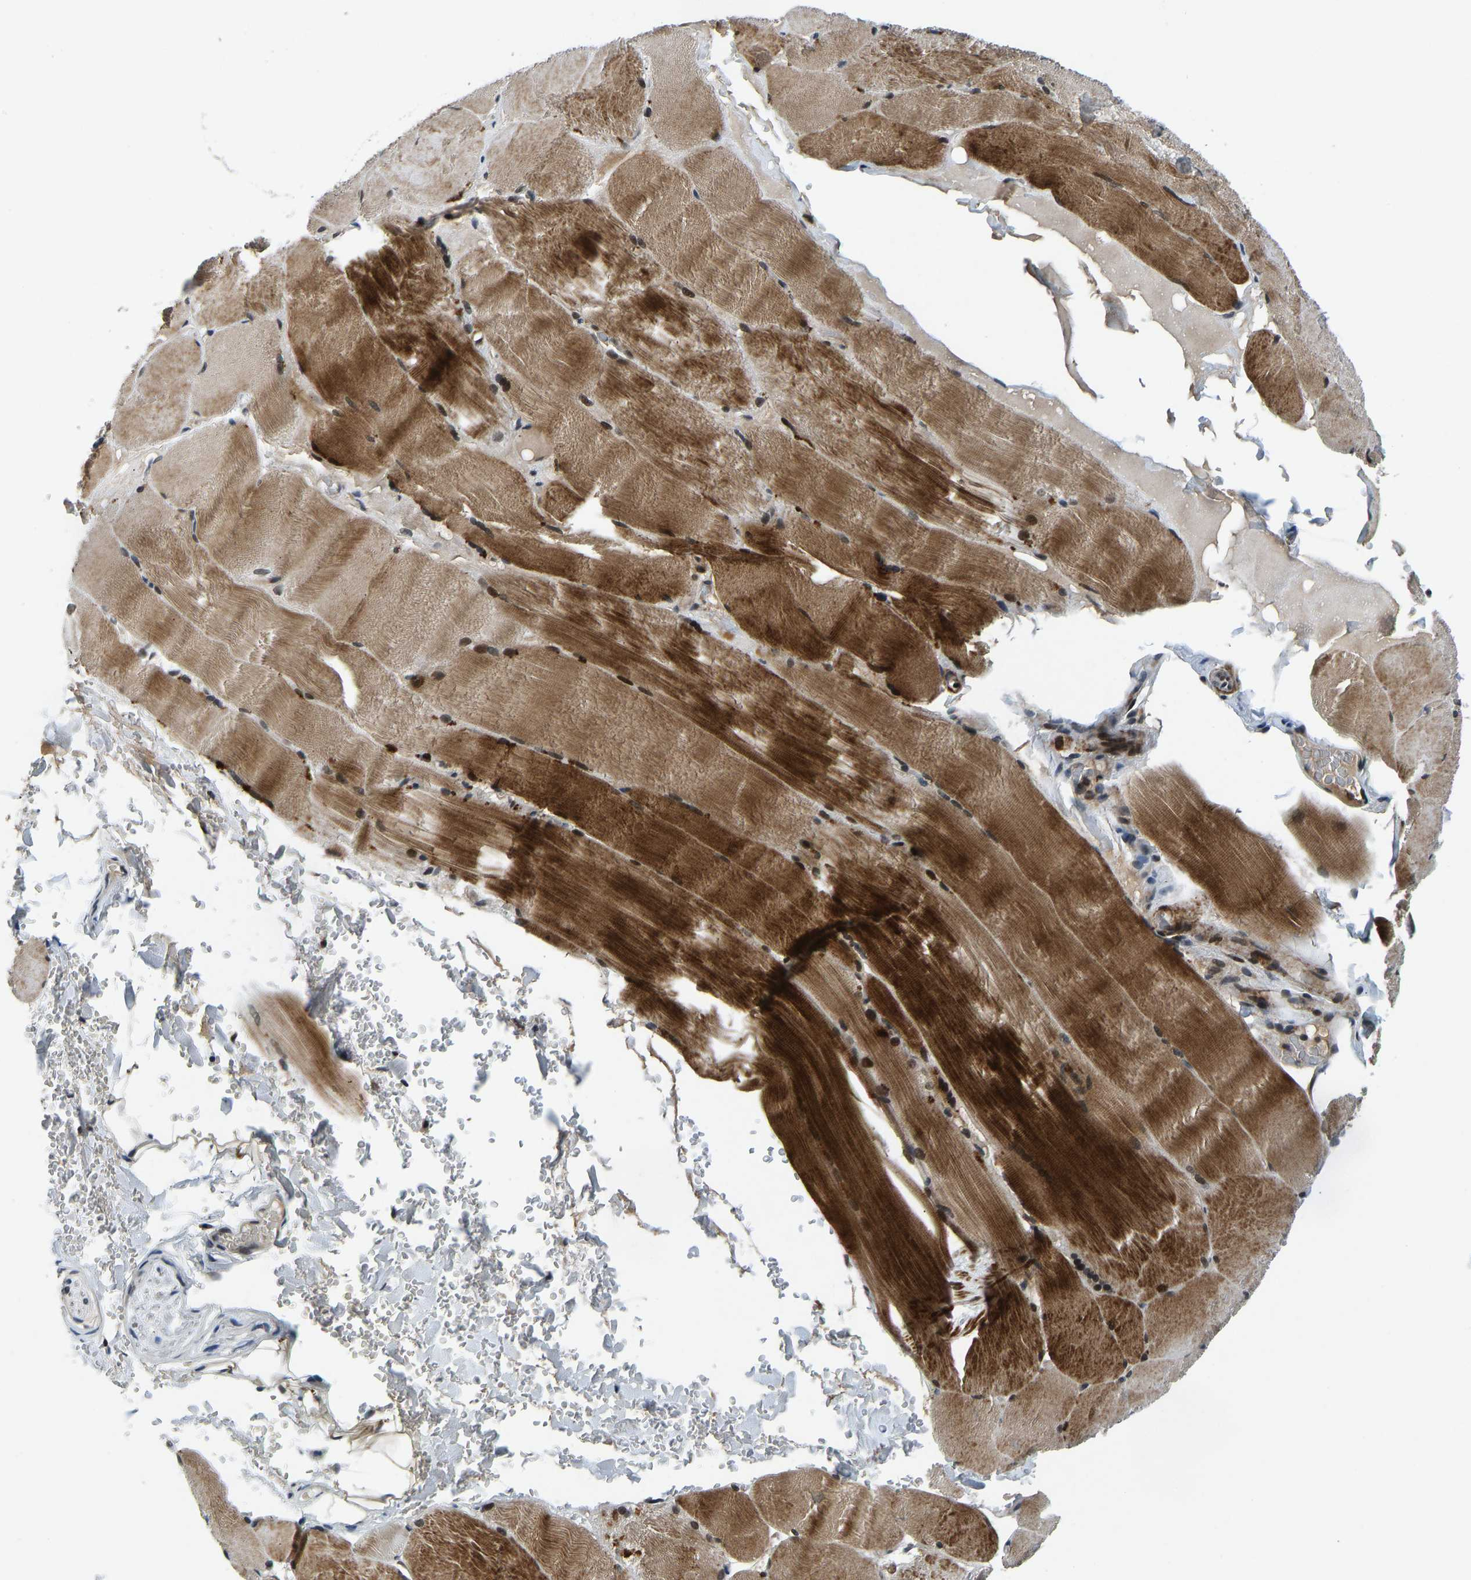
{"staining": {"intensity": "strong", "quantity": ">75%", "location": "cytoplasmic/membranous"}, "tissue": "skeletal muscle", "cell_type": "Myocytes", "image_type": "normal", "snomed": [{"axis": "morphology", "description": "Normal tissue, NOS"}, {"axis": "topography", "description": "Skin"}, {"axis": "topography", "description": "Skeletal muscle"}], "caption": "A micrograph showing strong cytoplasmic/membranous positivity in approximately >75% of myocytes in normal skeletal muscle, as visualized by brown immunohistochemical staining.", "gene": "RLIM", "patient": {"sex": "male", "age": 83}}